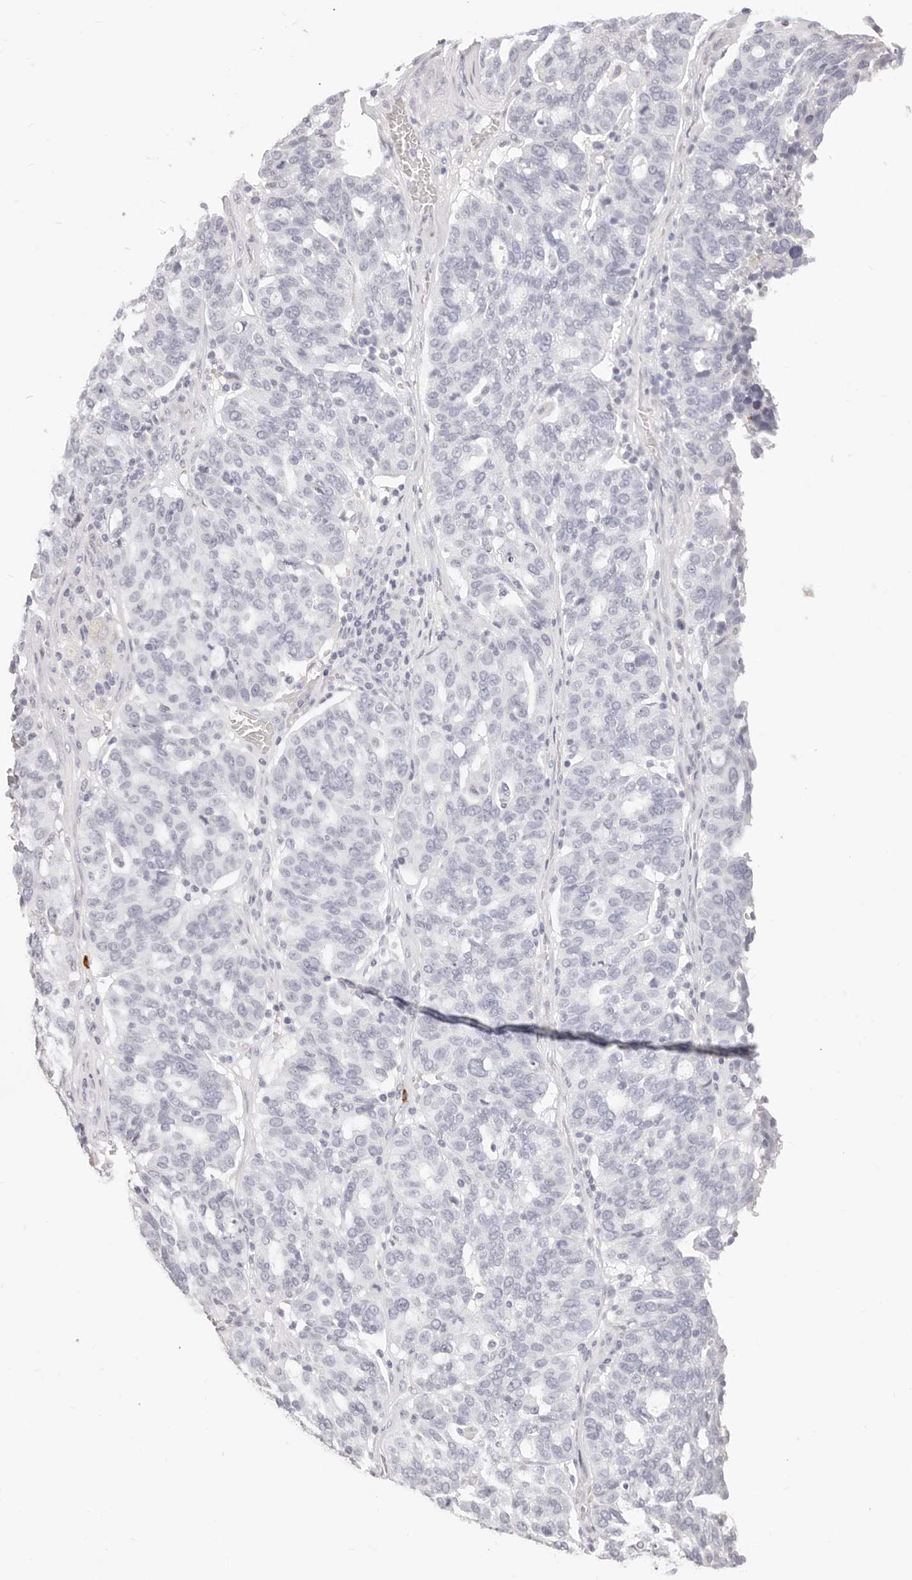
{"staining": {"intensity": "negative", "quantity": "none", "location": "none"}, "tissue": "ovarian cancer", "cell_type": "Tumor cells", "image_type": "cancer", "snomed": [{"axis": "morphology", "description": "Cystadenocarcinoma, serous, NOS"}, {"axis": "topography", "description": "Ovary"}], "caption": "Tumor cells show no significant positivity in ovarian serous cystadenocarcinoma.", "gene": "CAMP", "patient": {"sex": "female", "age": 59}}